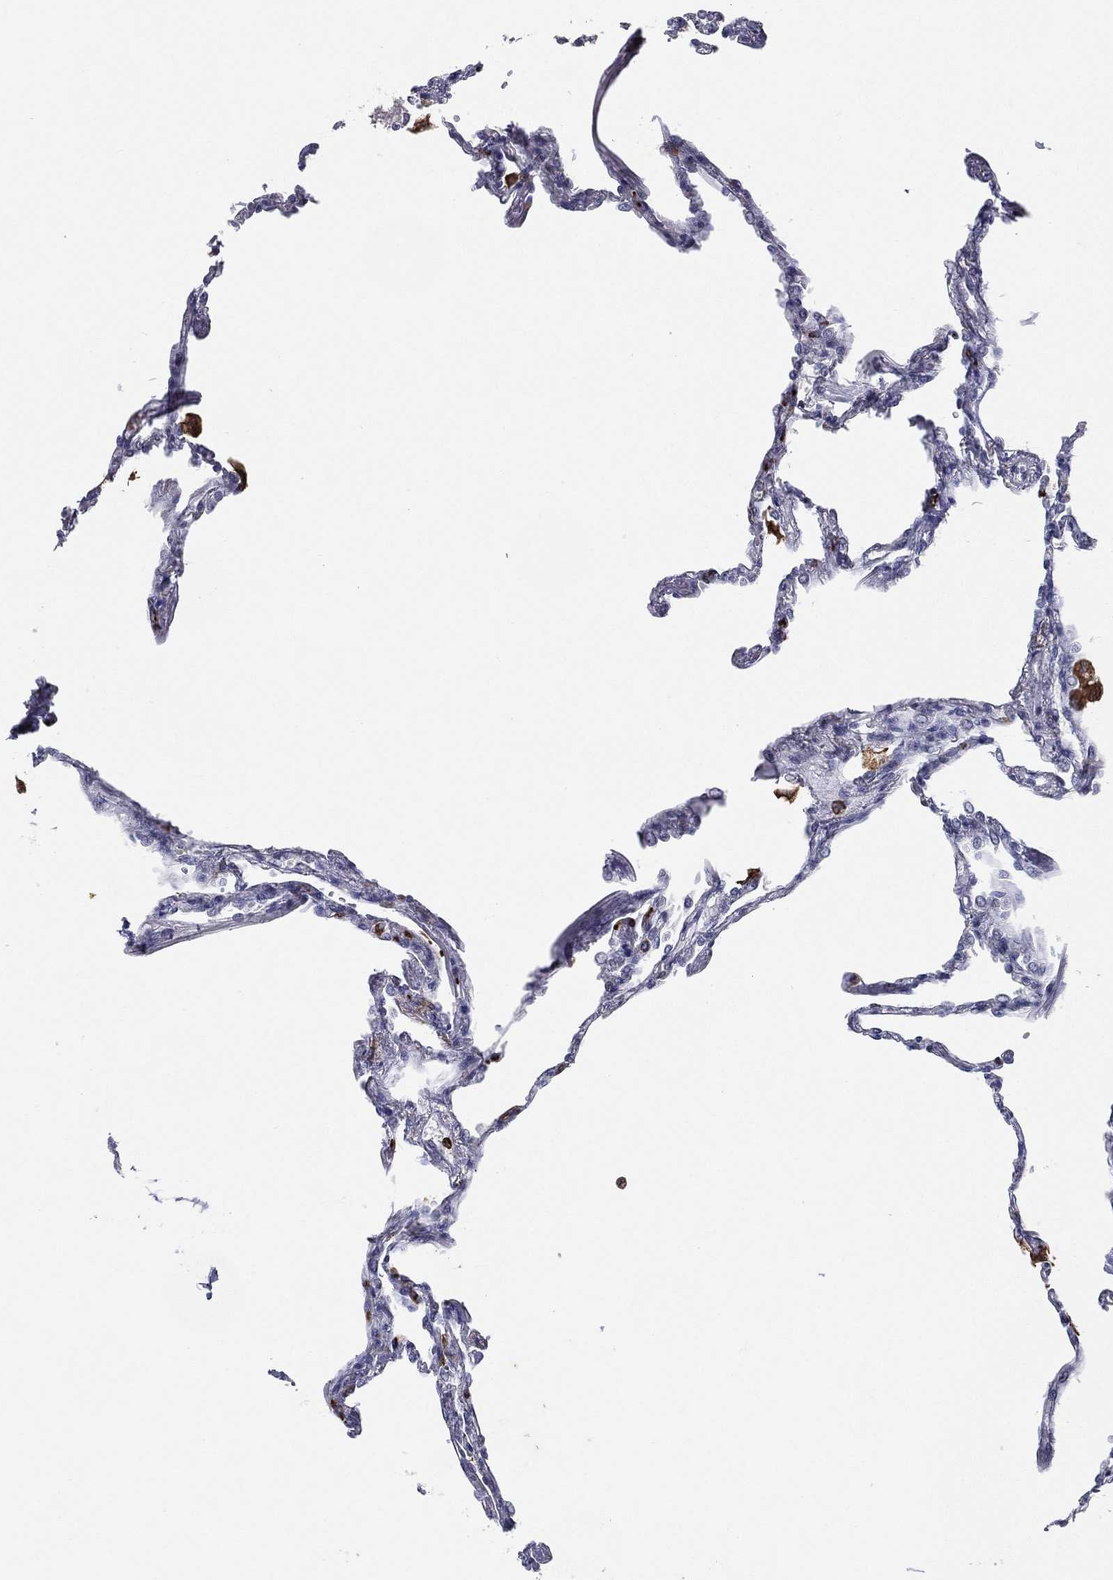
{"staining": {"intensity": "negative", "quantity": "none", "location": "none"}, "tissue": "lung", "cell_type": "Alveolar cells", "image_type": "normal", "snomed": [{"axis": "morphology", "description": "Normal tissue, NOS"}, {"axis": "topography", "description": "Lung"}], "caption": "This image is of benign lung stained with IHC to label a protein in brown with the nuclei are counter-stained blue. There is no positivity in alveolar cells.", "gene": "EVI2B", "patient": {"sex": "male", "age": 78}}